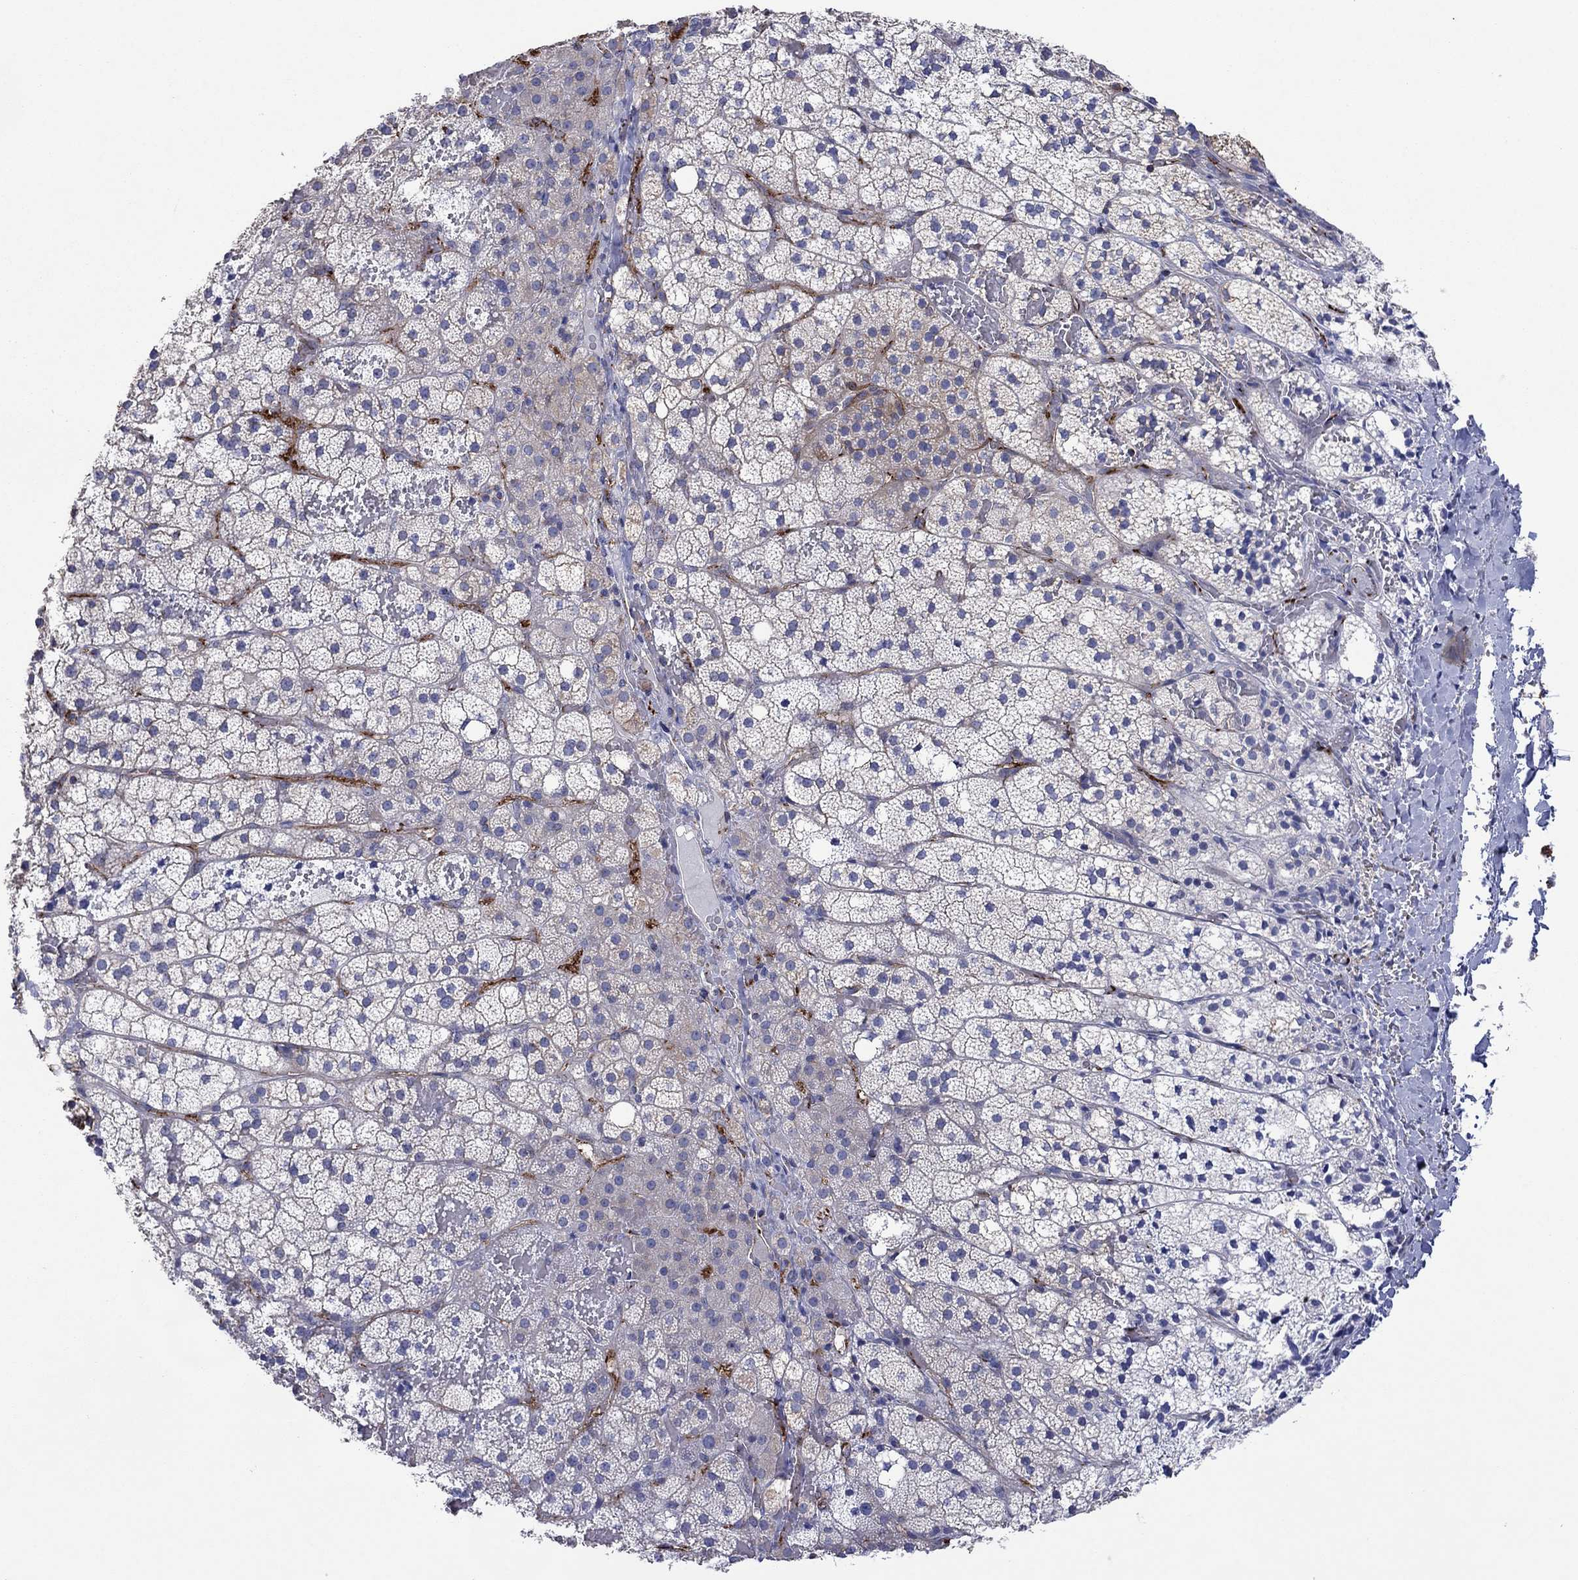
{"staining": {"intensity": "moderate", "quantity": "<25%", "location": "cytoplasmic/membranous"}, "tissue": "adrenal gland", "cell_type": "Glandular cells", "image_type": "normal", "snomed": [{"axis": "morphology", "description": "Normal tissue, NOS"}, {"axis": "topography", "description": "Adrenal gland"}], "caption": "Glandular cells display low levels of moderate cytoplasmic/membranous positivity in approximately <25% of cells in unremarkable human adrenal gland. The staining was performed using DAB, with brown indicating positive protein expression. Nuclei are stained blue with hematoxylin.", "gene": "TPRN", "patient": {"sex": "male", "age": 53}}